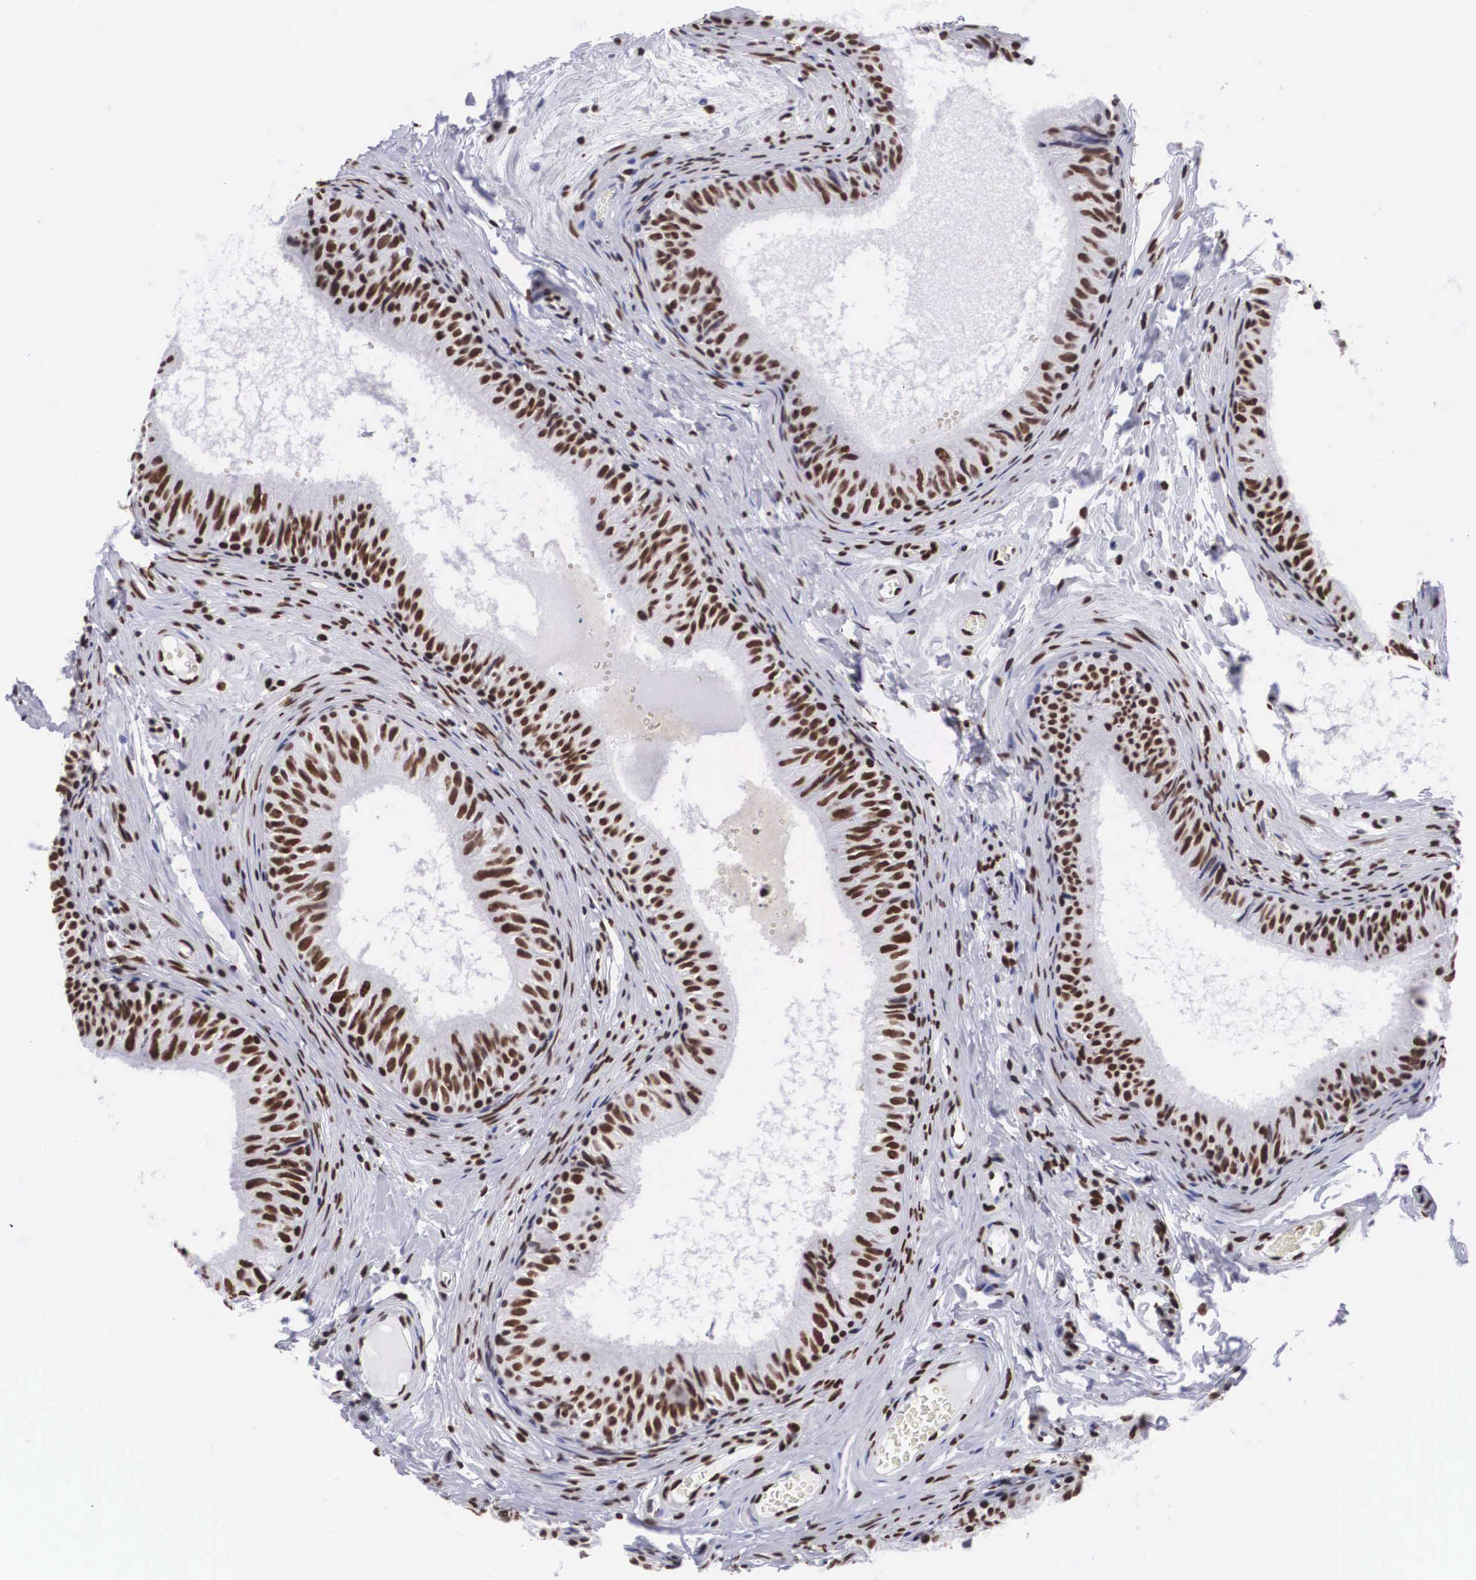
{"staining": {"intensity": "strong", "quantity": ">75%", "location": "nuclear"}, "tissue": "epididymis", "cell_type": "Glandular cells", "image_type": "normal", "snomed": [{"axis": "morphology", "description": "Normal tissue, NOS"}, {"axis": "topography", "description": "Epididymis"}], "caption": "IHC of normal human epididymis exhibits high levels of strong nuclear positivity in about >75% of glandular cells. (DAB (3,3'-diaminobenzidine) IHC, brown staining for protein, blue staining for nuclei).", "gene": "MECP2", "patient": {"sex": "male", "age": 23}}